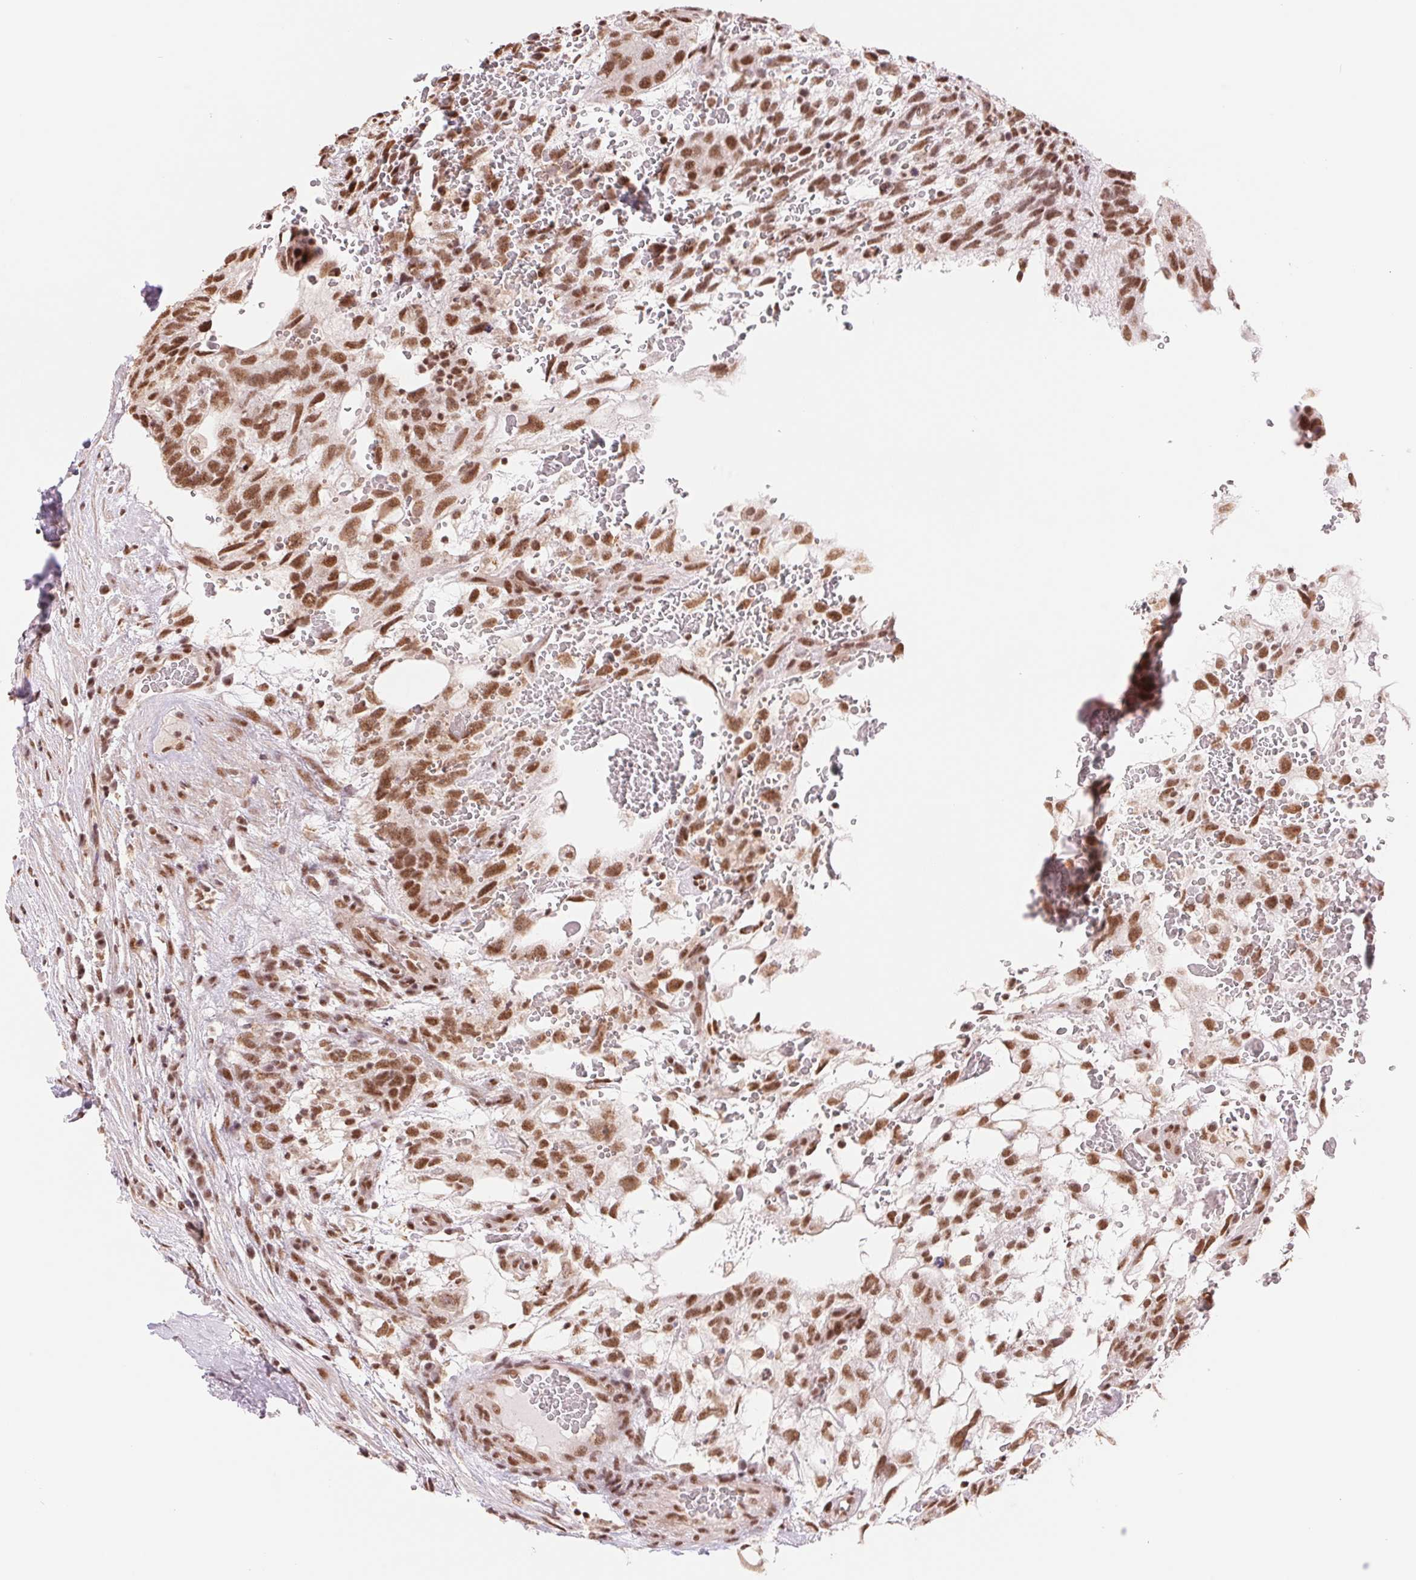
{"staining": {"intensity": "strong", "quantity": ">75%", "location": "nuclear"}, "tissue": "testis cancer", "cell_type": "Tumor cells", "image_type": "cancer", "snomed": [{"axis": "morphology", "description": "Normal tissue, NOS"}, {"axis": "morphology", "description": "Carcinoma, Embryonal, NOS"}, {"axis": "topography", "description": "Testis"}], "caption": "Testis cancer was stained to show a protein in brown. There is high levels of strong nuclear staining in about >75% of tumor cells.", "gene": "SREK1", "patient": {"sex": "male", "age": 32}}